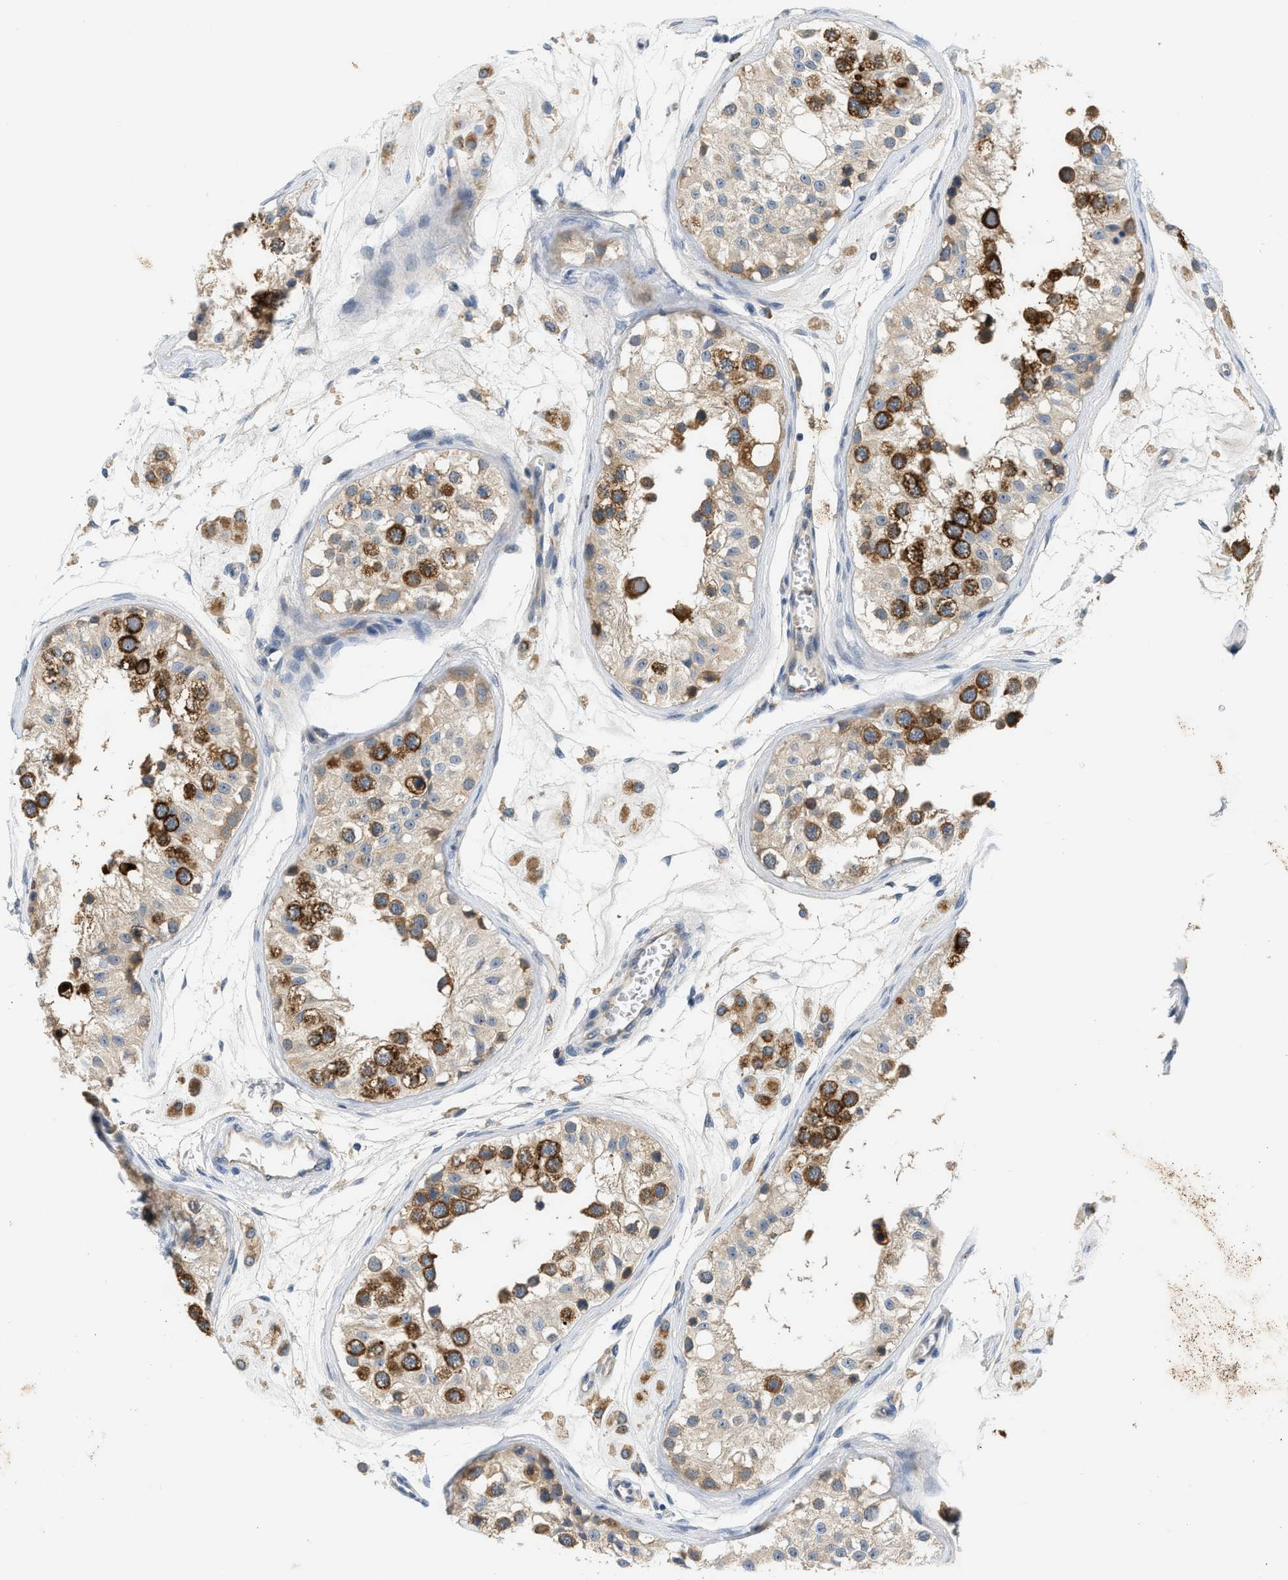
{"staining": {"intensity": "strong", "quantity": ">75%", "location": "cytoplasmic/membranous"}, "tissue": "testis", "cell_type": "Cells in seminiferous ducts", "image_type": "normal", "snomed": [{"axis": "morphology", "description": "Normal tissue, NOS"}, {"axis": "morphology", "description": "Adenocarcinoma, metastatic, NOS"}, {"axis": "topography", "description": "Testis"}], "caption": "Strong cytoplasmic/membranous staining for a protein is seen in approximately >75% of cells in seminiferous ducts of unremarkable testis using IHC.", "gene": "RHBDF2", "patient": {"sex": "male", "age": 26}}